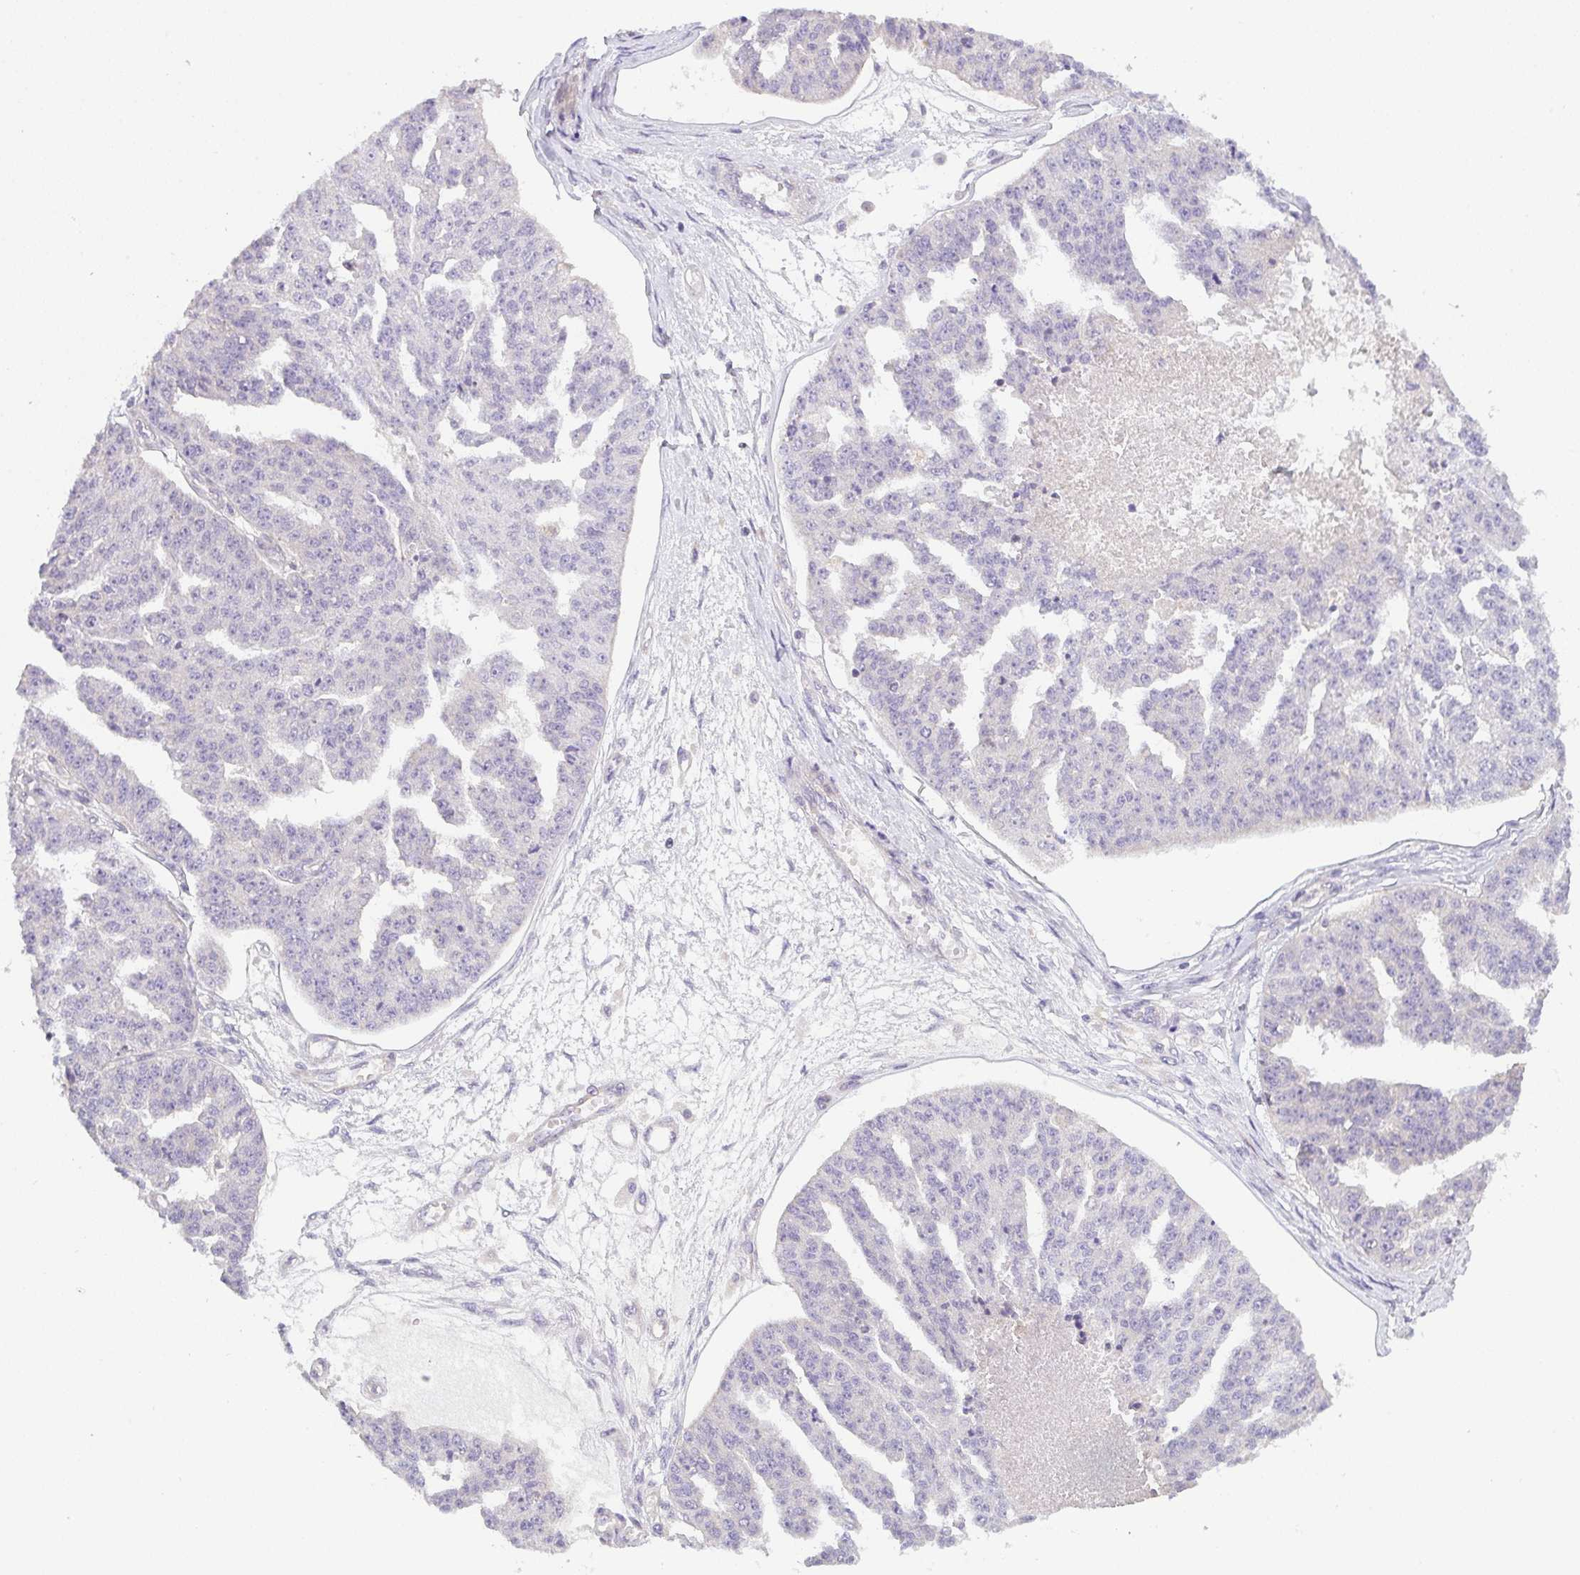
{"staining": {"intensity": "negative", "quantity": "none", "location": "none"}, "tissue": "ovarian cancer", "cell_type": "Tumor cells", "image_type": "cancer", "snomed": [{"axis": "morphology", "description": "Cystadenocarcinoma, serous, NOS"}, {"axis": "topography", "description": "Ovary"}], "caption": "This photomicrograph is of ovarian cancer stained with immunohistochemistry (IHC) to label a protein in brown with the nuclei are counter-stained blue. There is no staining in tumor cells. (DAB immunohistochemistry (IHC), high magnification).", "gene": "FILIP1", "patient": {"sex": "female", "age": 58}}